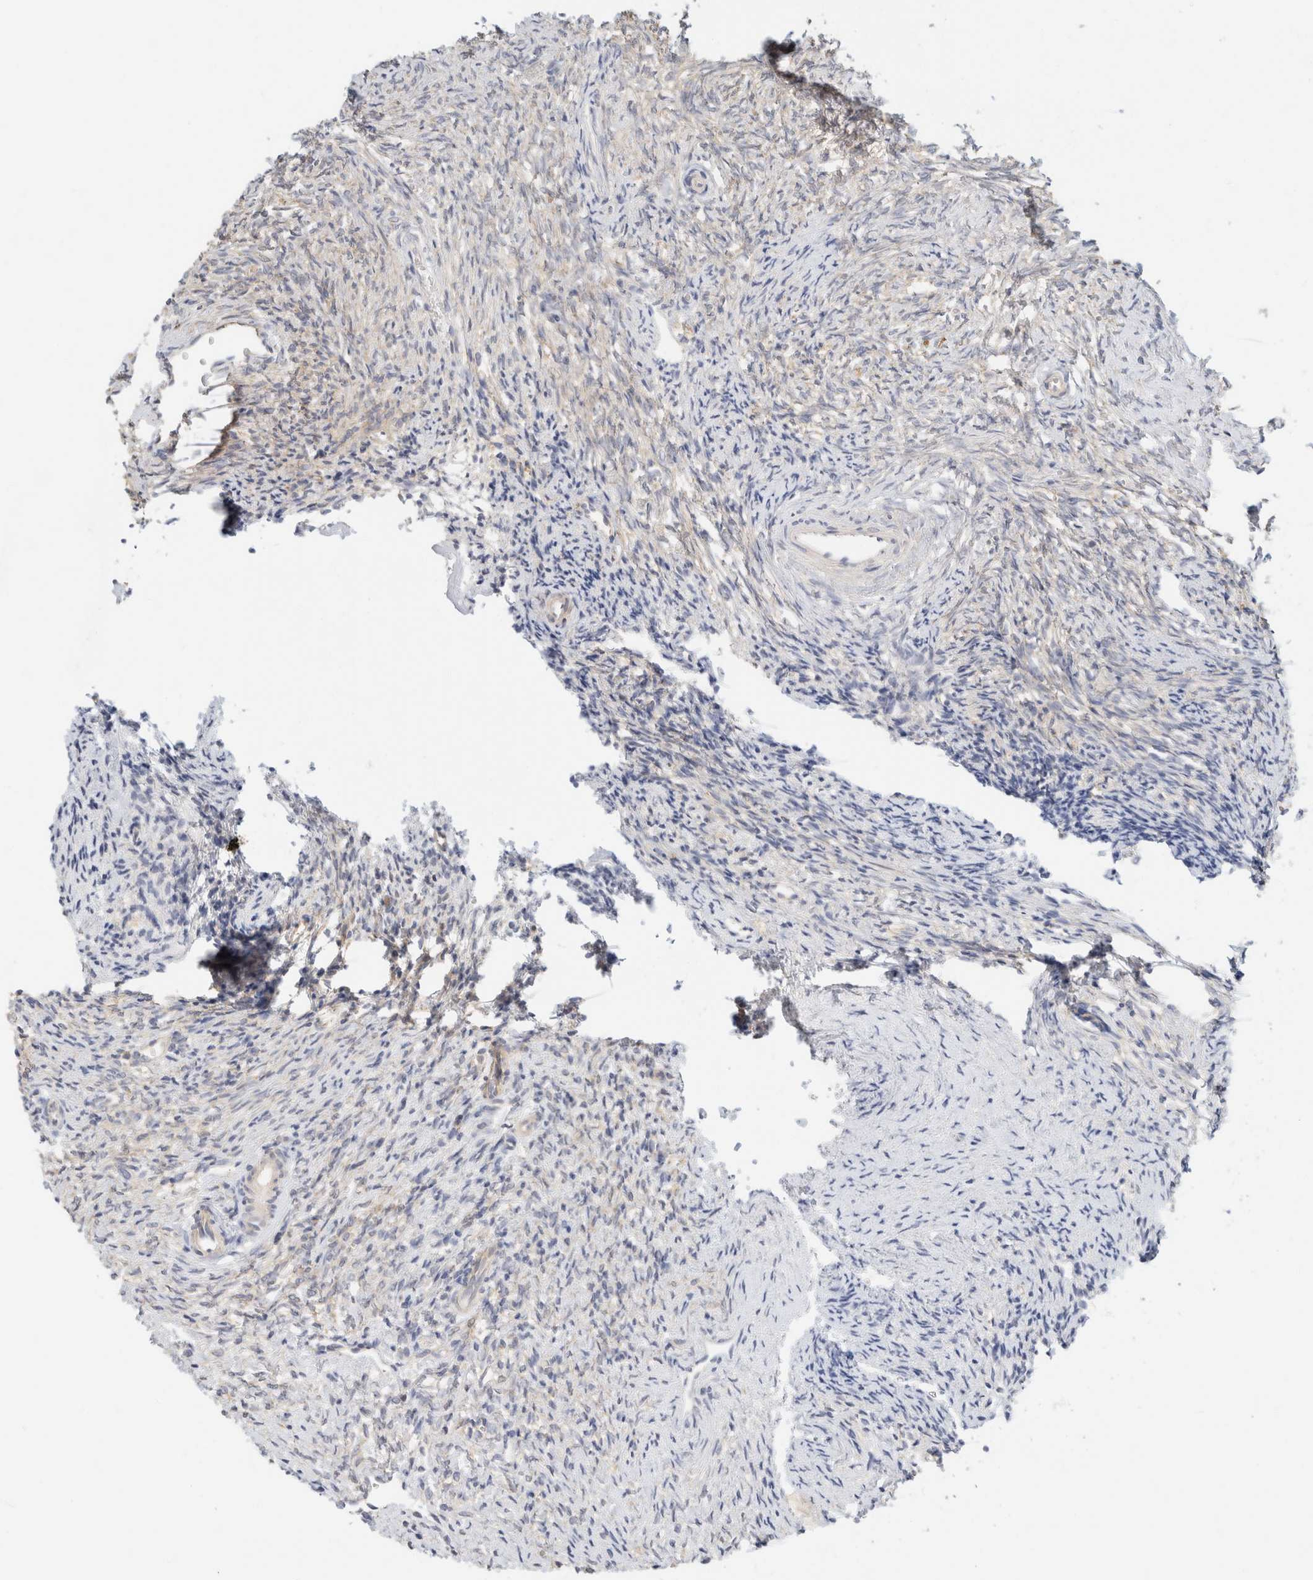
{"staining": {"intensity": "negative", "quantity": "none", "location": "none"}, "tissue": "ovary", "cell_type": "Ovarian stroma cells", "image_type": "normal", "snomed": [{"axis": "morphology", "description": "Normal tissue, NOS"}, {"axis": "topography", "description": "Ovary"}], "caption": "The image displays no significant expression in ovarian stroma cells of ovary.", "gene": "SH3GLB2", "patient": {"sex": "female", "age": 41}}